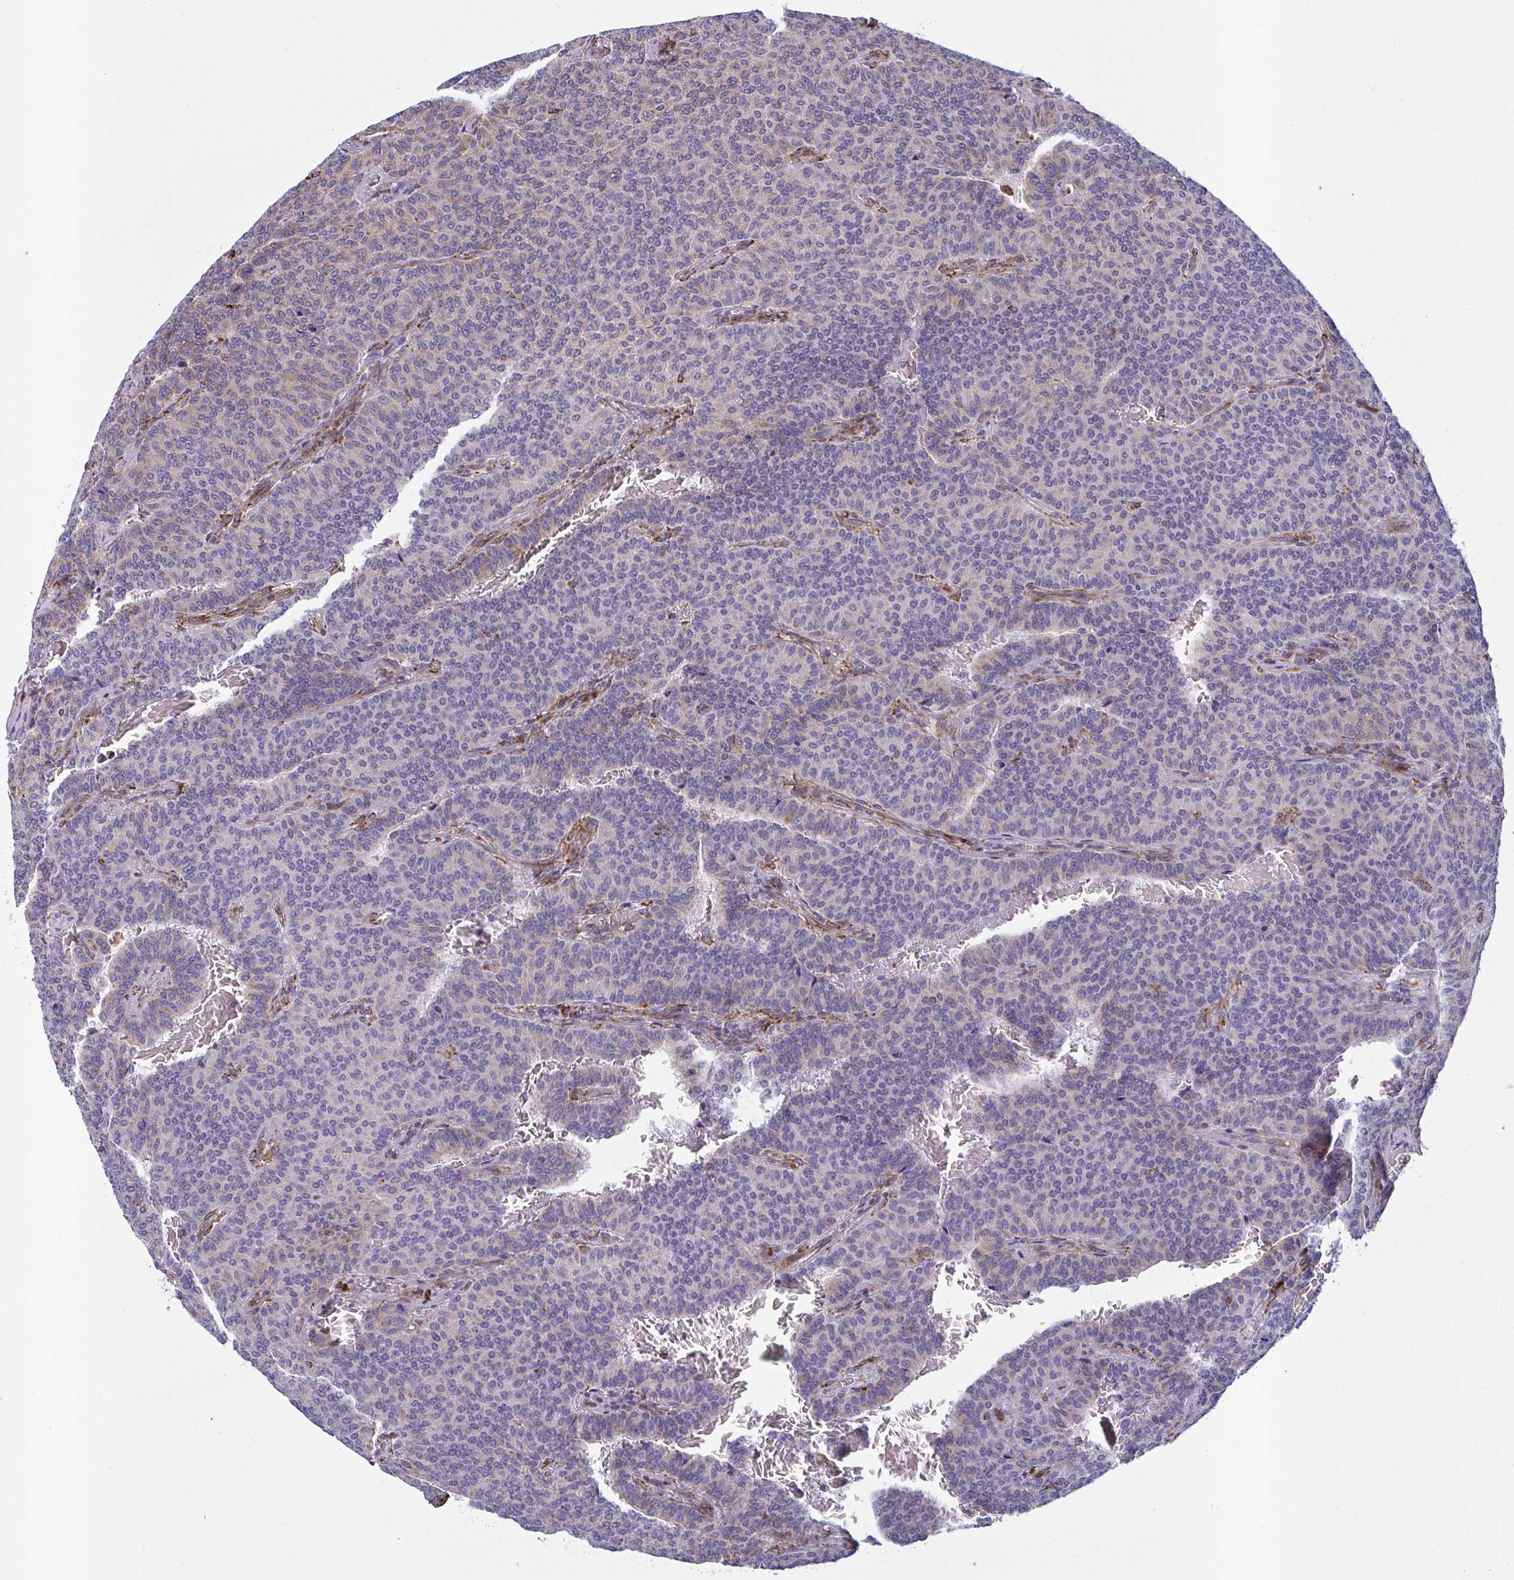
{"staining": {"intensity": "weak", "quantity": "25%-75%", "location": "cytoplasmic/membranous"}, "tissue": "carcinoid", "cell_type": "Tumor cells", "image_type": "cancer", "snomed": [{"axis": "morphology", "description": "Carcinoid, malignant, NOS"}, {"axis": "topography", "description": "Lung"}], "caption": "IHC micrograph of carcinoid stained for a protein (brown), which shows low levels of weak cytoplasmic/membranous expression in about 25%-75% of tumor cells.", "gene": "PEAK3", "patient": {"sex": "male", "age": 61}}